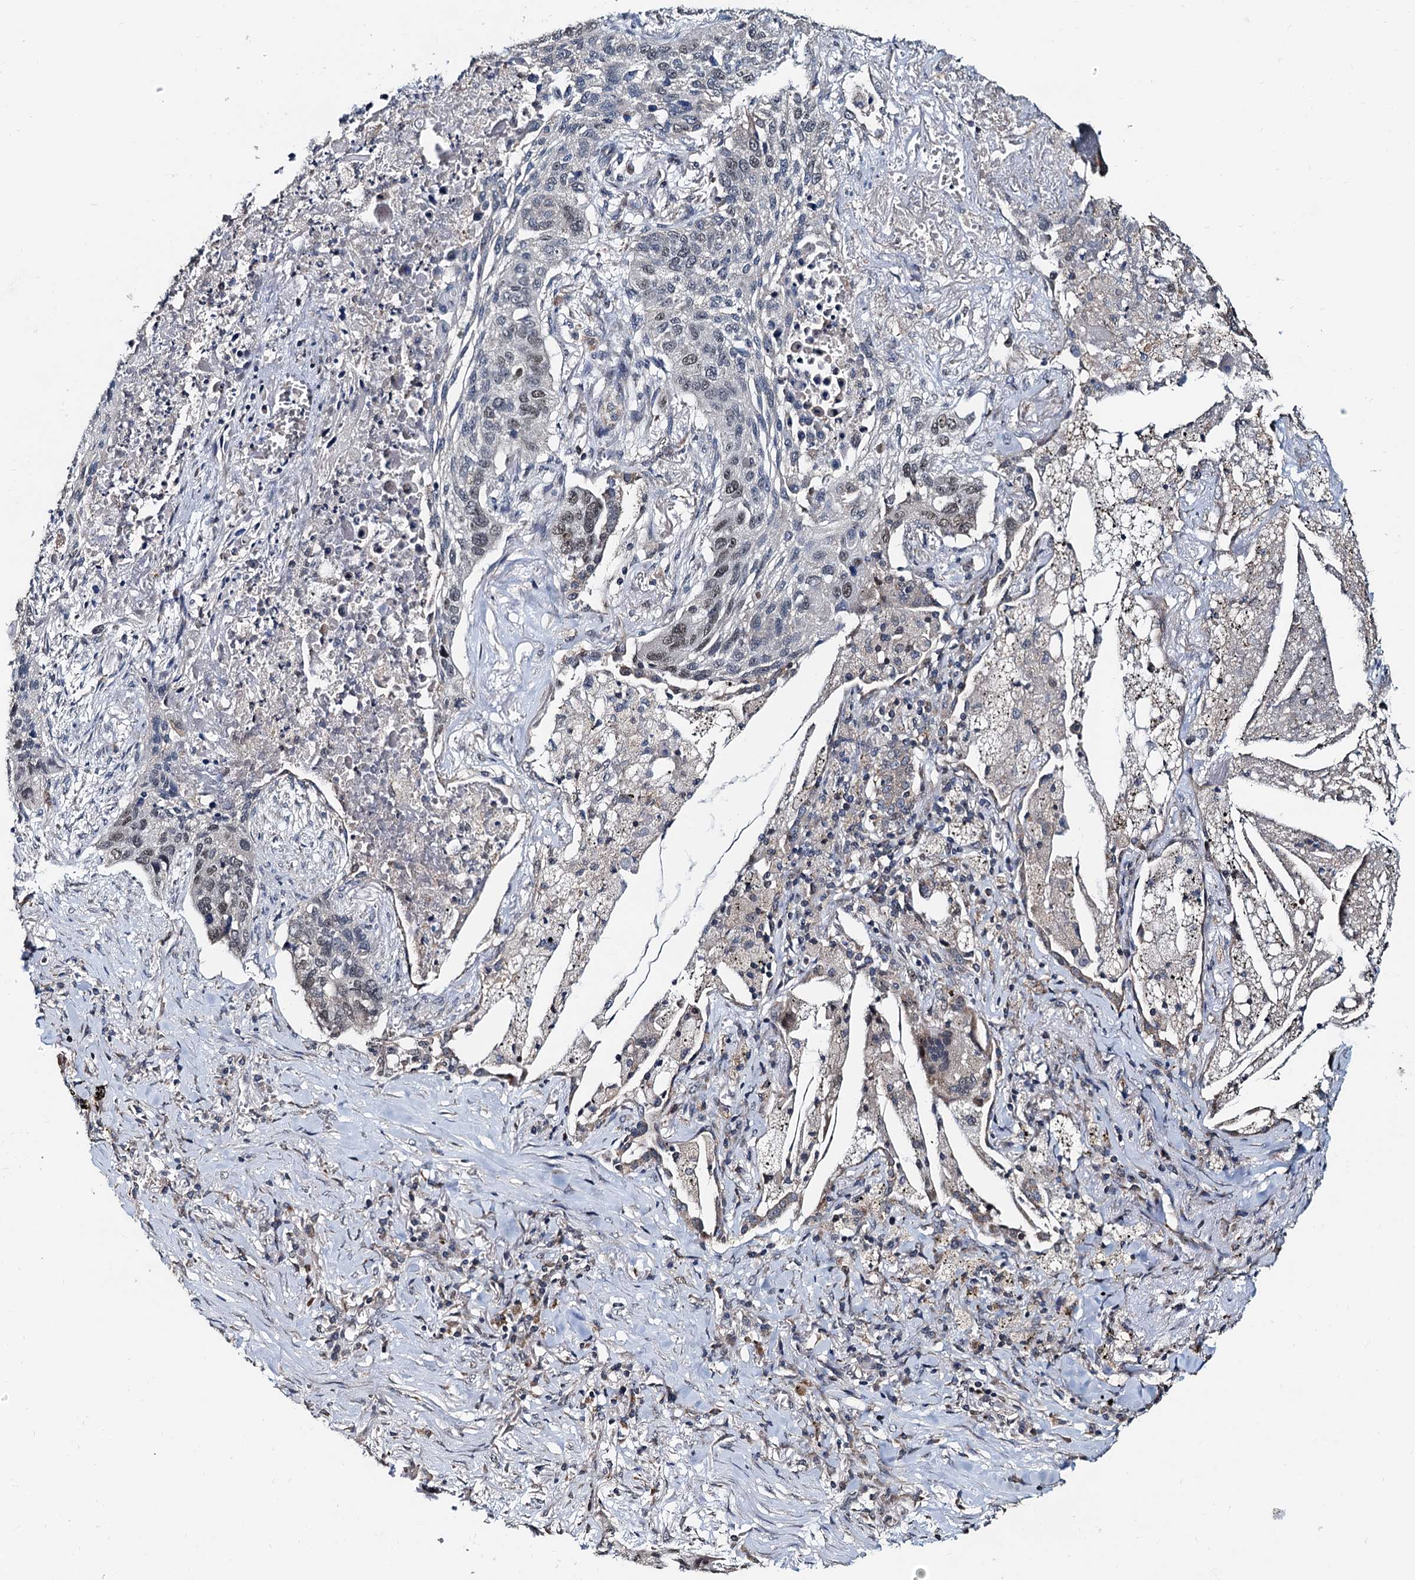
{"staining": {"intensity": "weak", "quantity": "<25%", "location": "cytoplasmic/membranous,nuclear"}, "tissue": "lung cancer", "cell_type": "Tumor cells", "image_type": "cancer", "snomed": [{"axis": "morphology", "description": "Squamous cell carcinoma, NOS"}, {"axis": "topography", "description": "Lung"}], "caption": "Immunohistochemistry (IHC) of lung cancer (squamous cell carcinoma) reveals no staining in tumor cells. (Brightfield microscopy of DAB immunohistochemistry (IHC) at high magnification).", "gene": "MCMBP", "patient": {"sex": "female", "age": 63}}